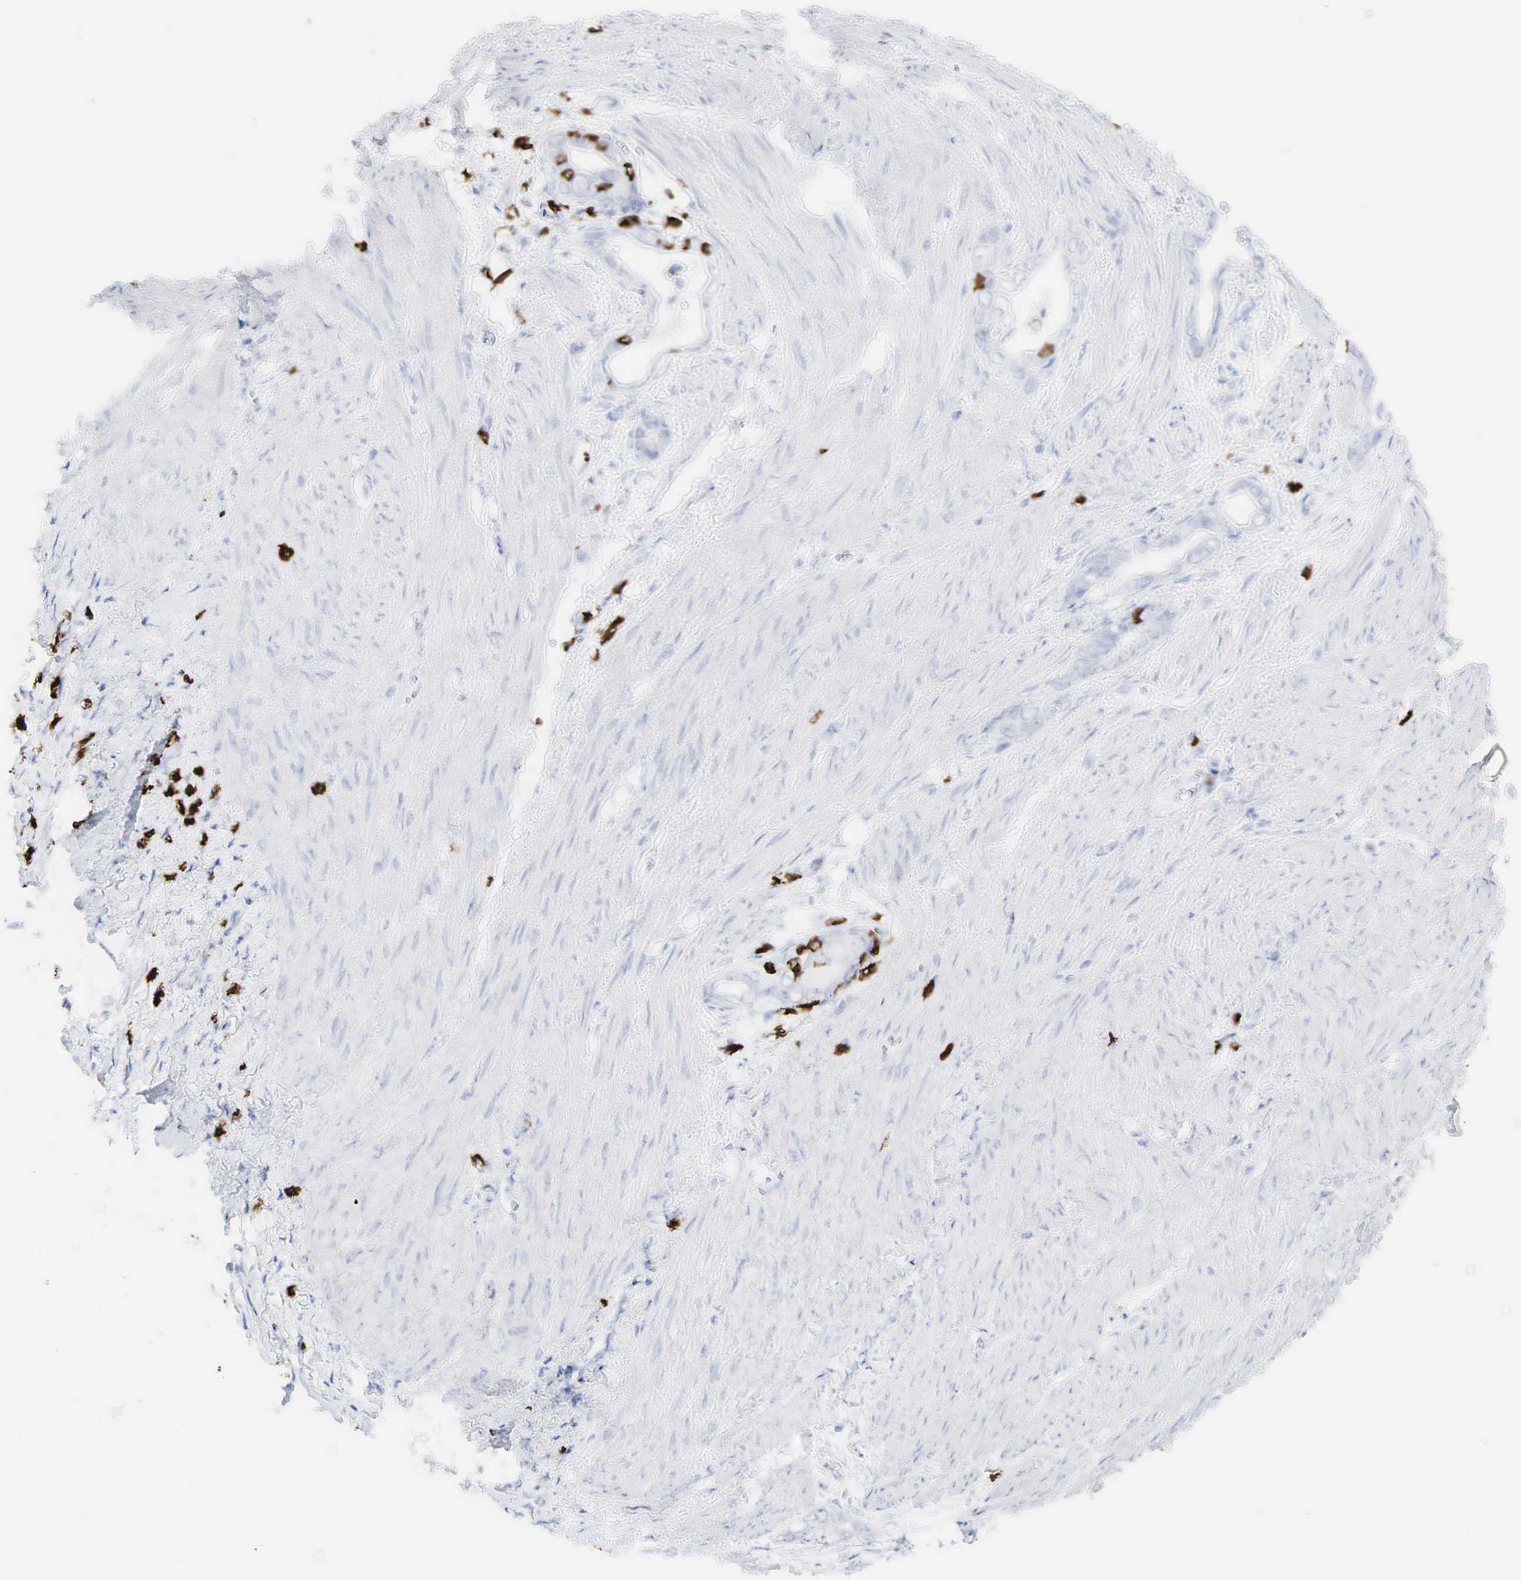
{"staining": {"intensity": "negative", "quantity": "none", "location": "none"}, "tissue": "stomach cancer", "cell_type": "Tumor cells", "image_type": "cancer", "snomed": [{"axis": "morphology", "description": "Adenocarcinoma, NOS"}, {"axis": "topography", "description": "Stomach"}], "caption": "There is no significant expression in tumor cells of stomach cancer.", "gene": "CD8A", "patient": {"sex": "male", "age": 78}}